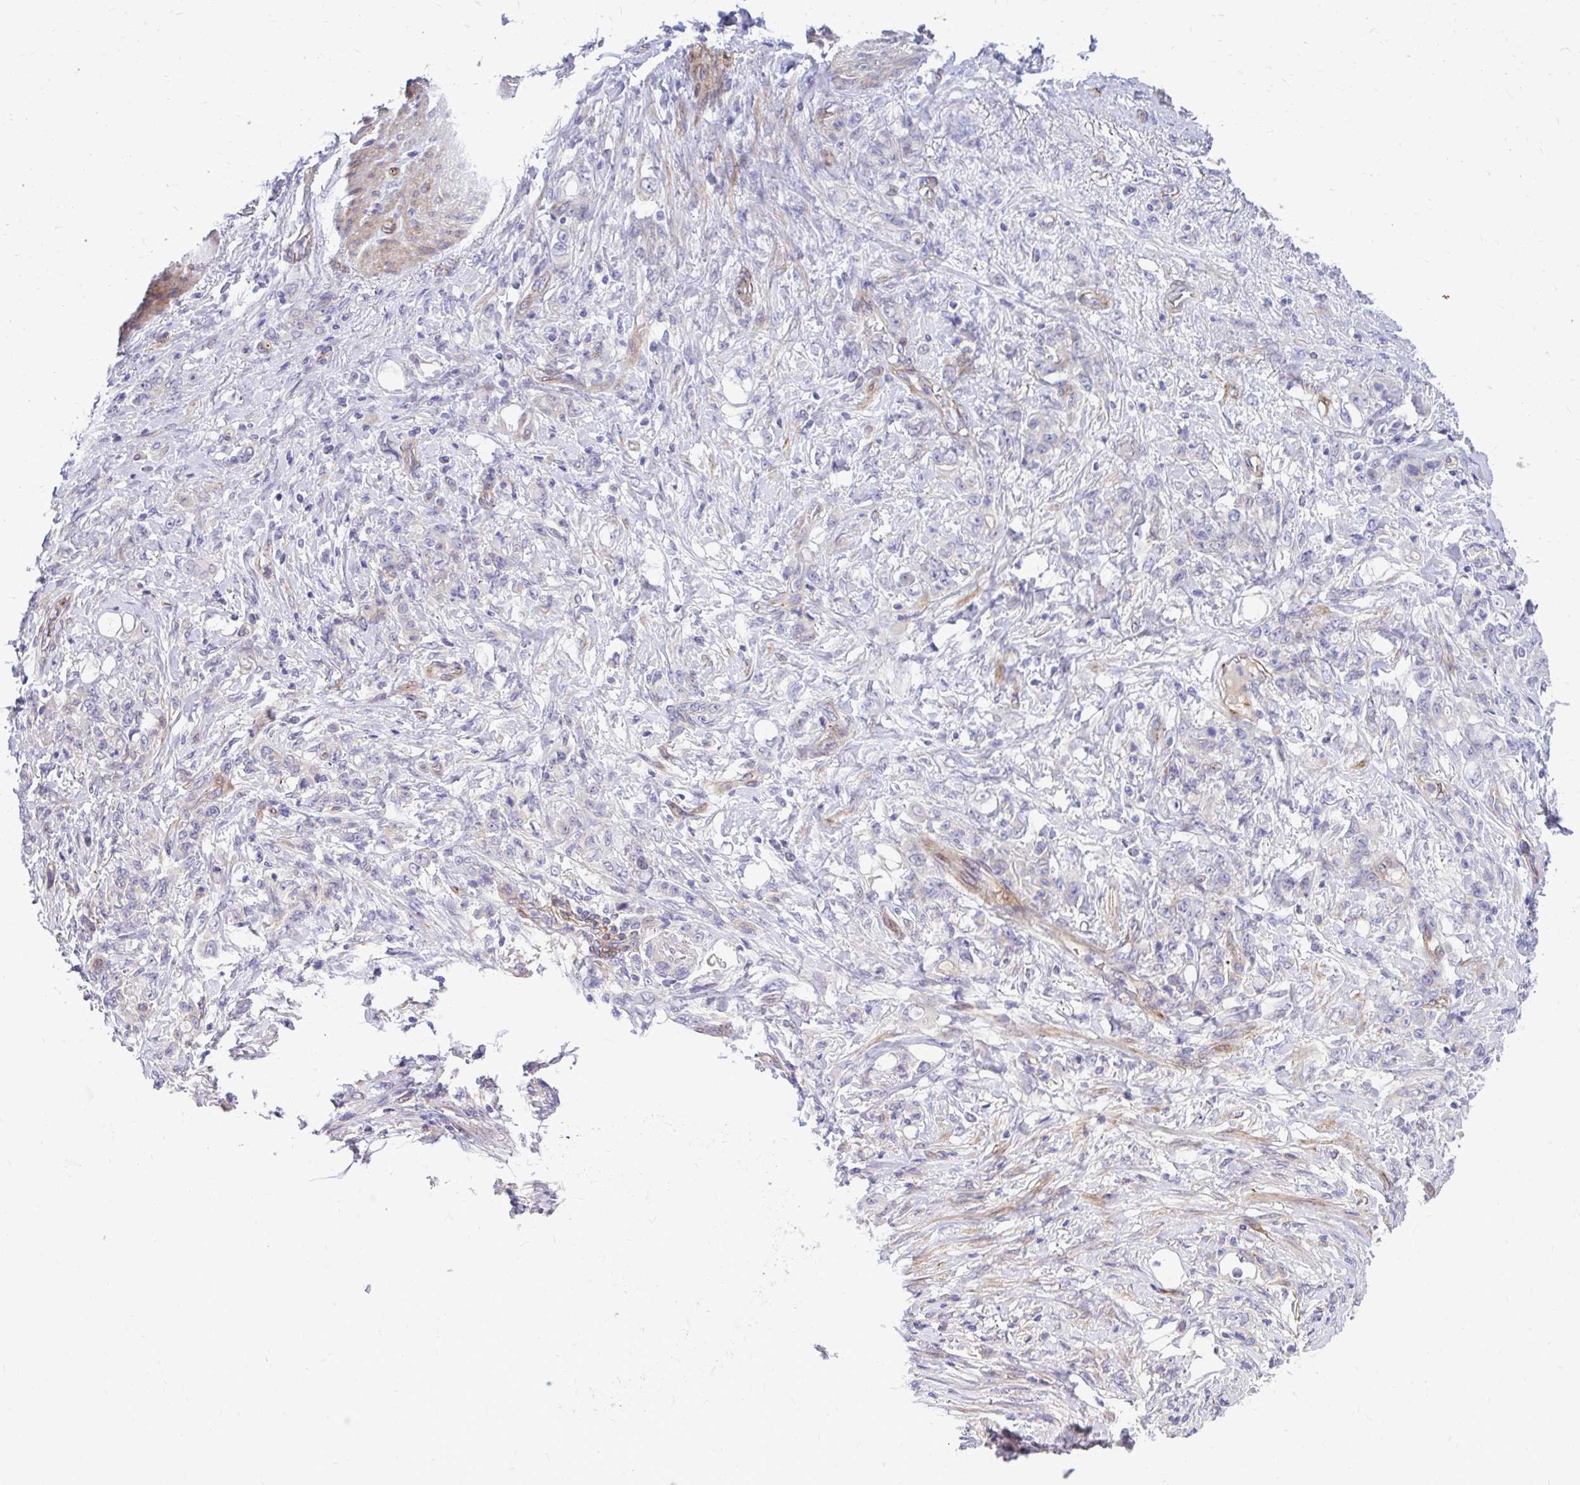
{"staining": {"intensity": "negative", "quantity": "none", "location": "none"}, "tissue": "stomach cancer", "cell_type": "Tumor cells", "image_type": "cancer", "snomed": [{"axis": "morphology", "description": "Adenocarcinoma, NOS"}, {"axis": "topography", "description": "Stomach"}], "caption": "Stomach cancer stained for a protein using IHC exhibits no positivity tumor cells.", "gene": "ESPNL", "patient": {"sex": "female", "age": 79}}